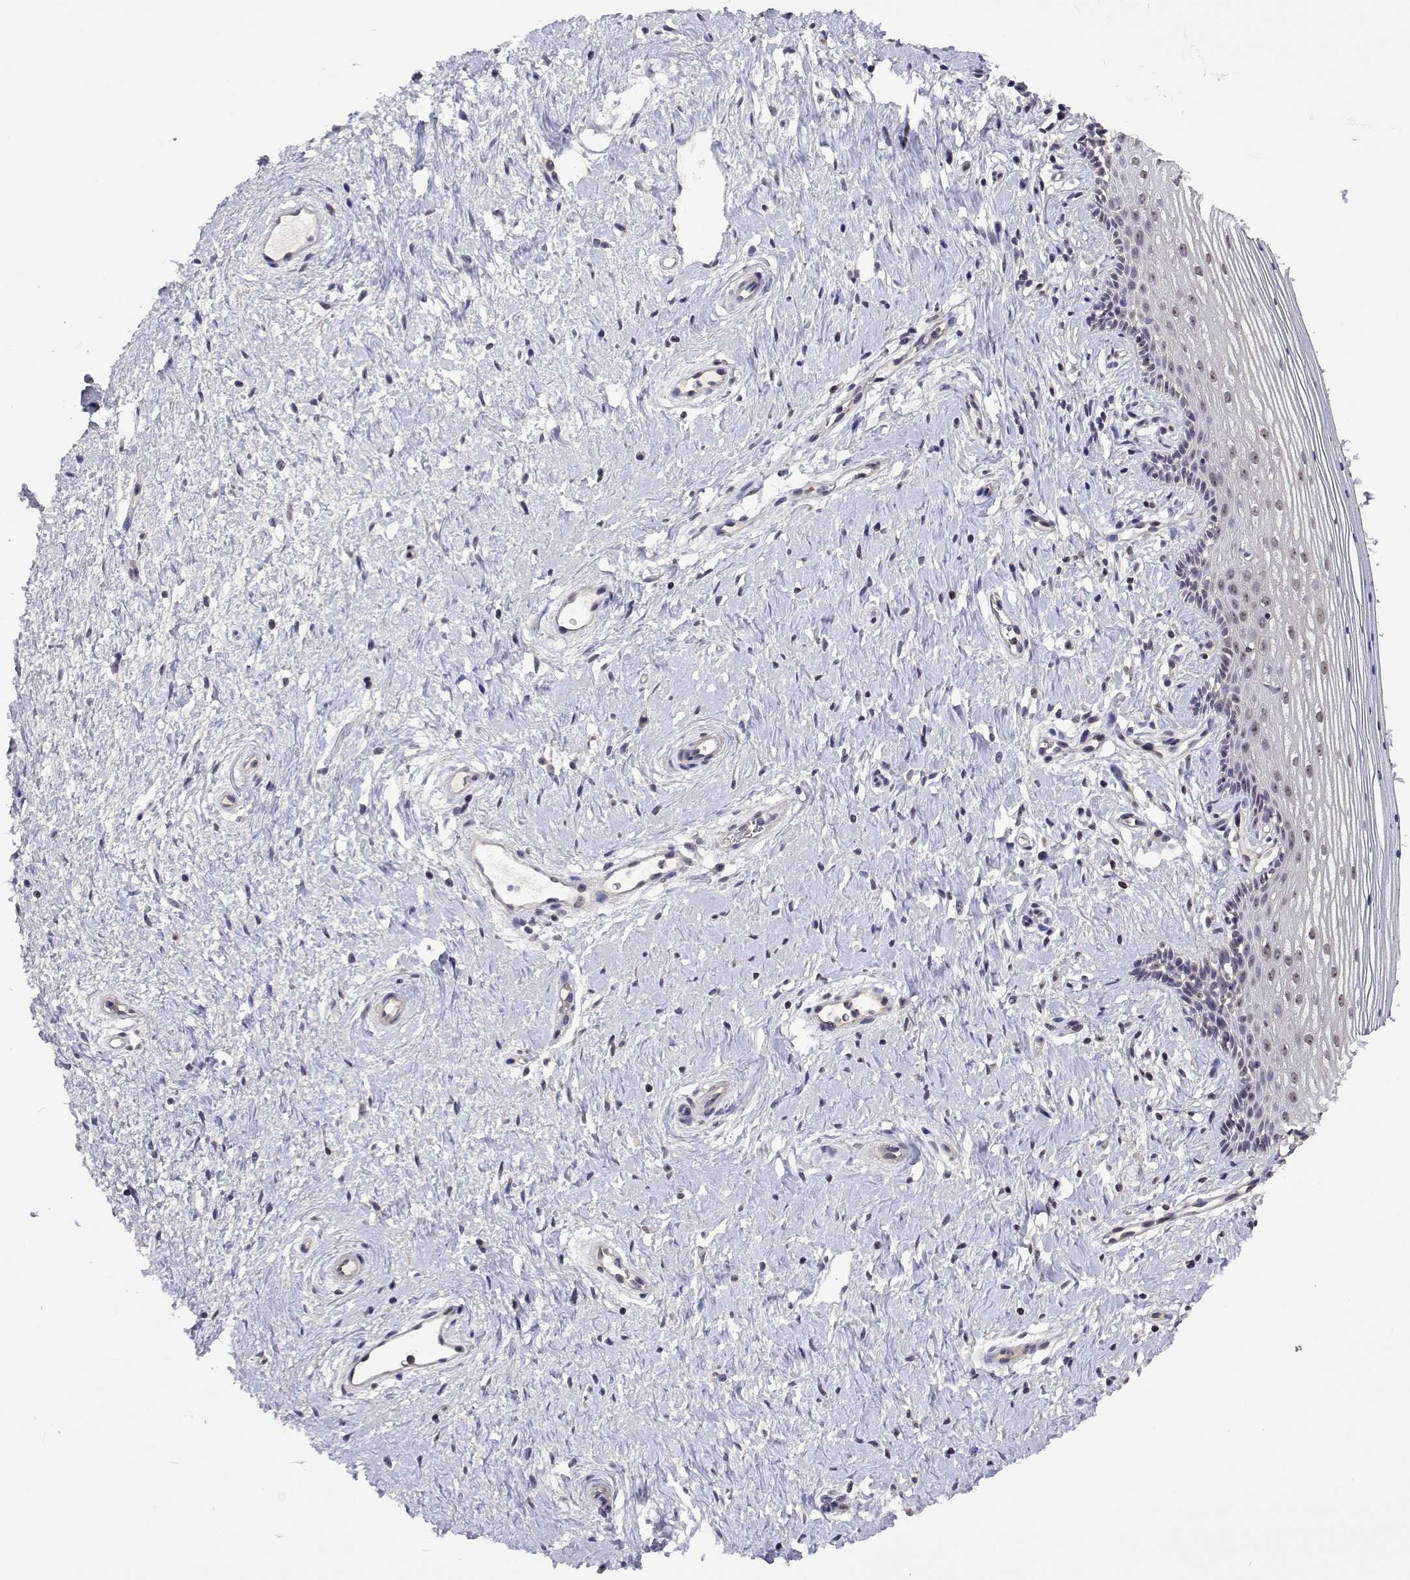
{"staining": {"intensity": "weak", "quantity": "<25%", "location": "nuclear"}, "tissue": "vagina", "cell_type": "Squamous epithelial cells", "image_type": "normal", "snomed": [{"axis": "morphology", "description": "Normal tissue, NOS"}, {"axis": "topography", "description": "Vagina"}], "caption": "There is no significant staining in squamous epithelial cells of vagina. (Stains: DAB IHC with hematoxylin counter stain, Microscopy: brightfield microscopy at high magnification).", "gene": "NHP2", "patient": {"sex": "female", "age": 42}}